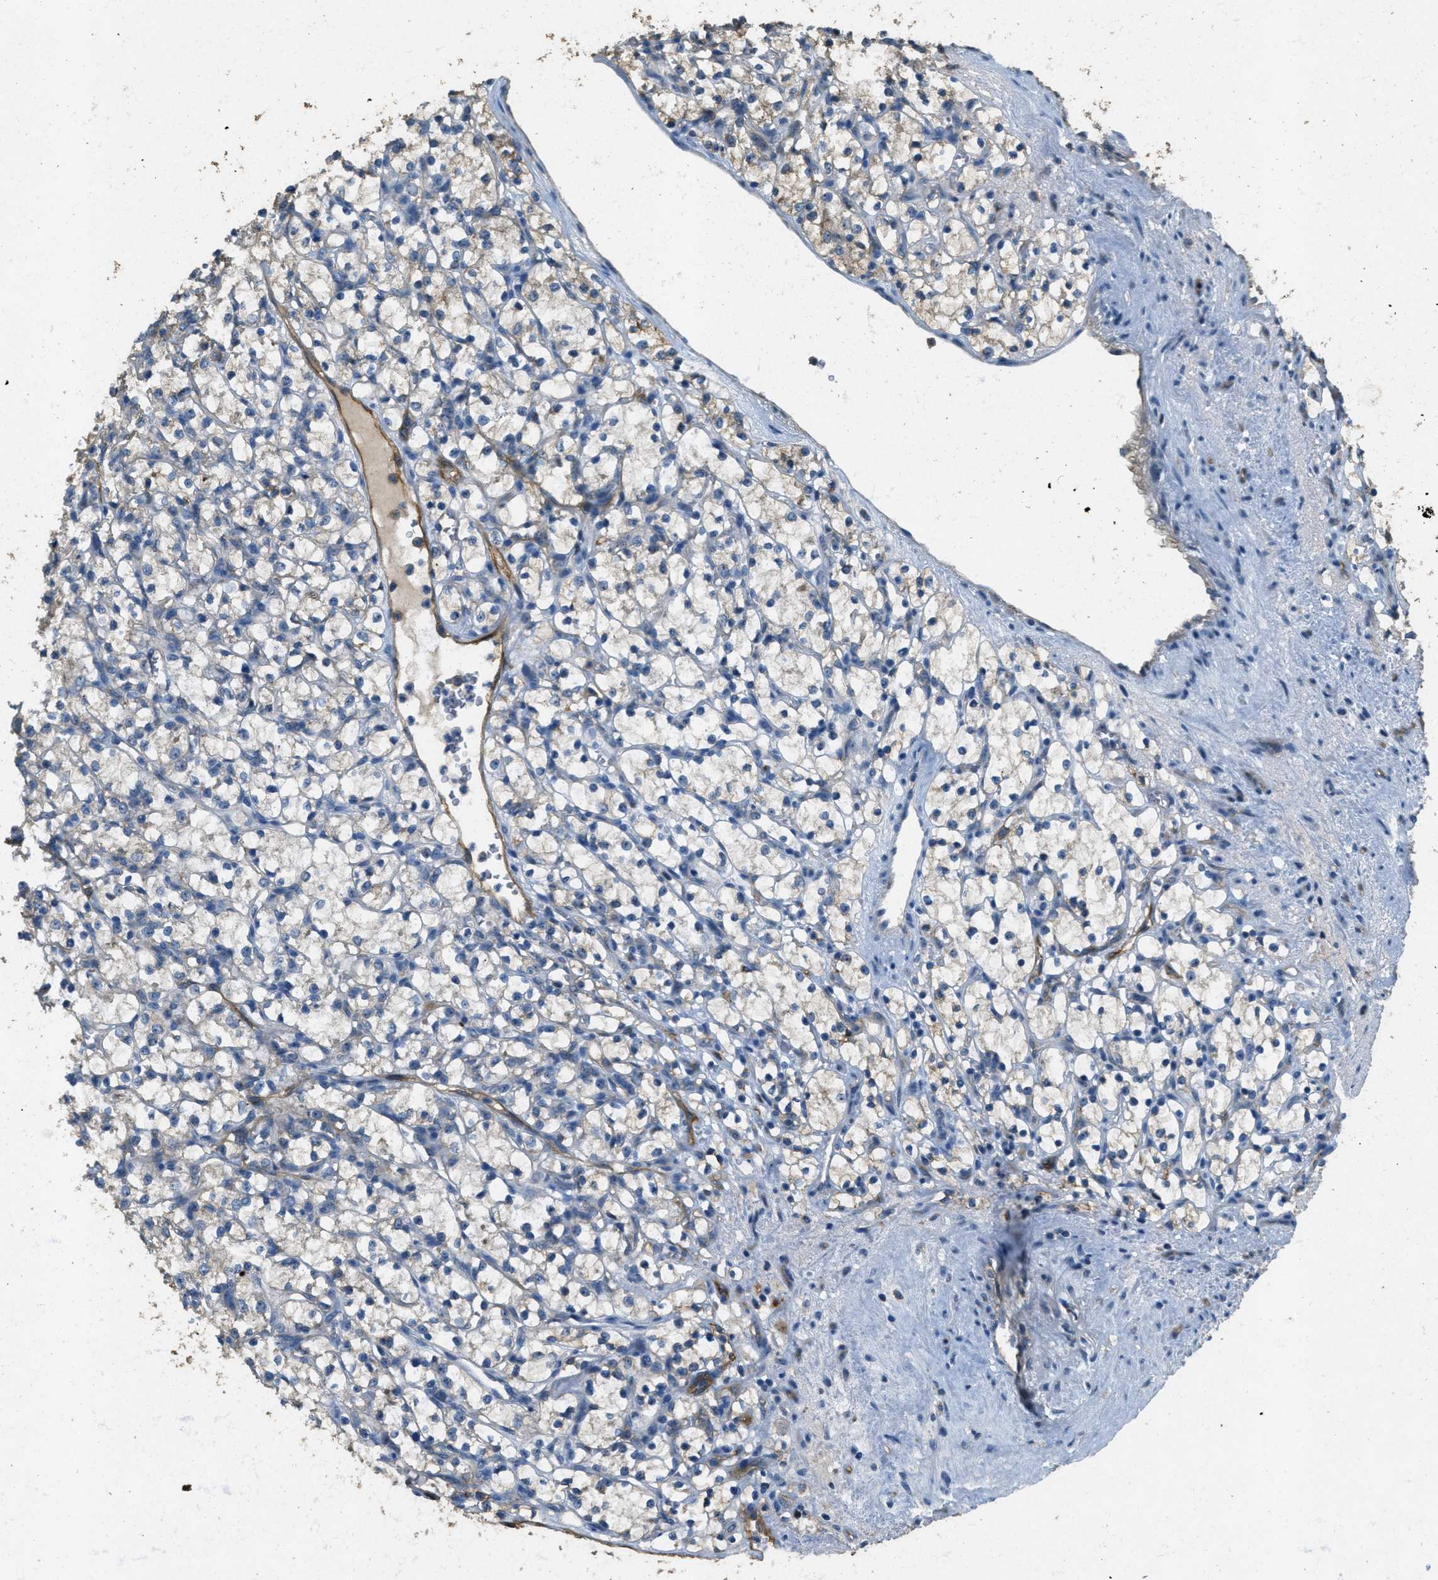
{"staining": {"intensity": "weak", "quantity": "<25%", "location": "cytoplasmic/membranous"}, "tissue": "renal cancer", "cell_type": "Tumor cells", "image_type": "cancer", "snomed": [{"axis": "morphology", "description": "Adenocarcinoma, NOS"}, {"axis": "topography", "description": "Kidney"}], "caption": "IHC image of neoplastic tissue: human renal cancer (adenocarcinoma) stained with DAB displays no significant protein expression in tumor cells.", "gene": "OSMR", "patient": {"sex": "female", "age": 69}}